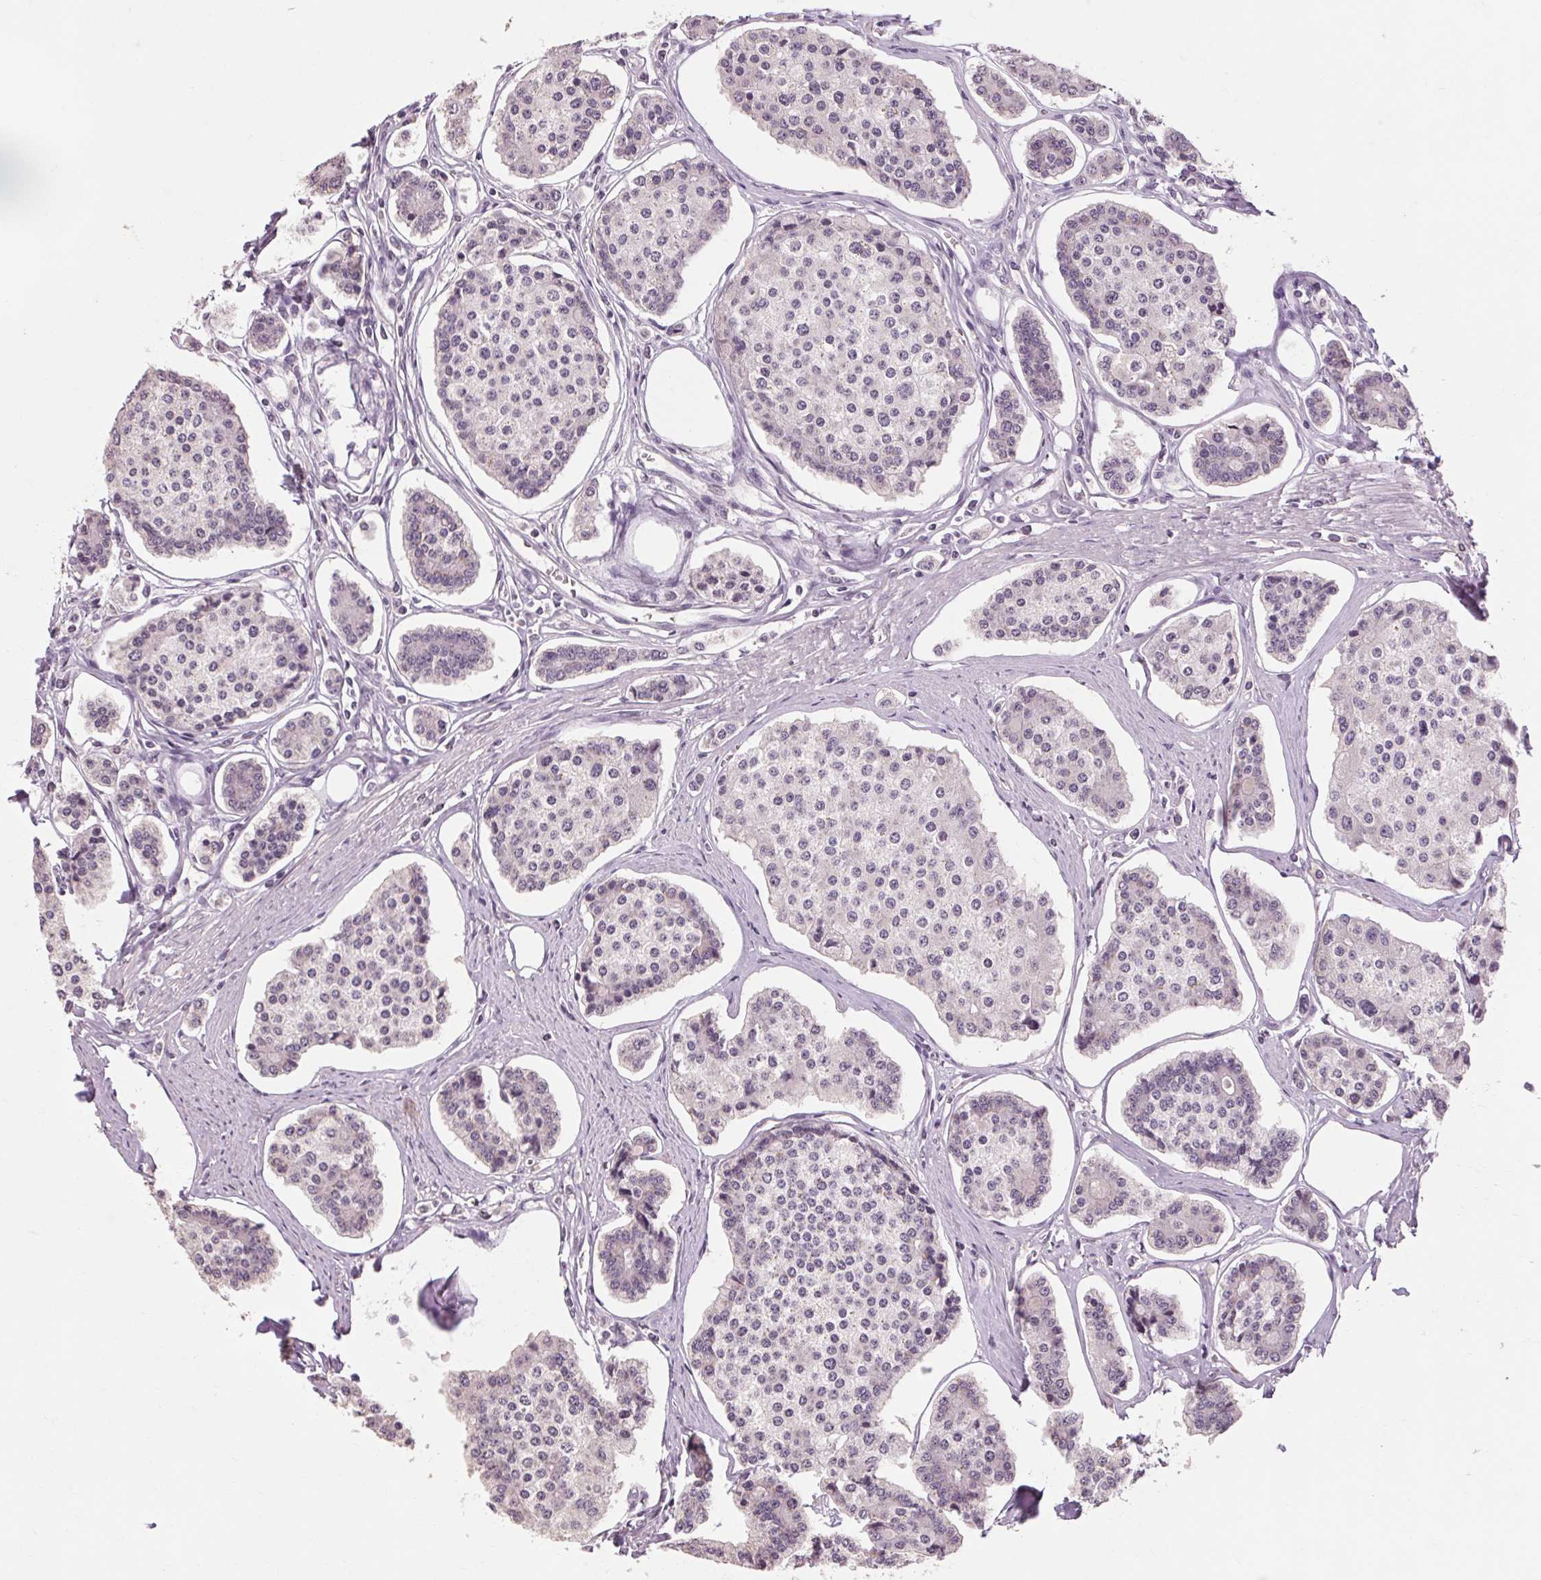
{"staining": {"intensity": "negative", "quantity": "none", "location": "none"}, "tissue": "carcinoid", "cell_type": "Tumor cells", "image_type": "cancer", "snomed": [{"axis": "morphology", "description": "Carcinoid, malignant, NOS"}, {"axis": "topography", "description": "Small intestine"}], "caption": "Carcinoid (malignant) stained for a protein using IHC exhibits no expression tumor cells.", "gene": "POMC", "patient": {"sex": "female", "age": 65}}